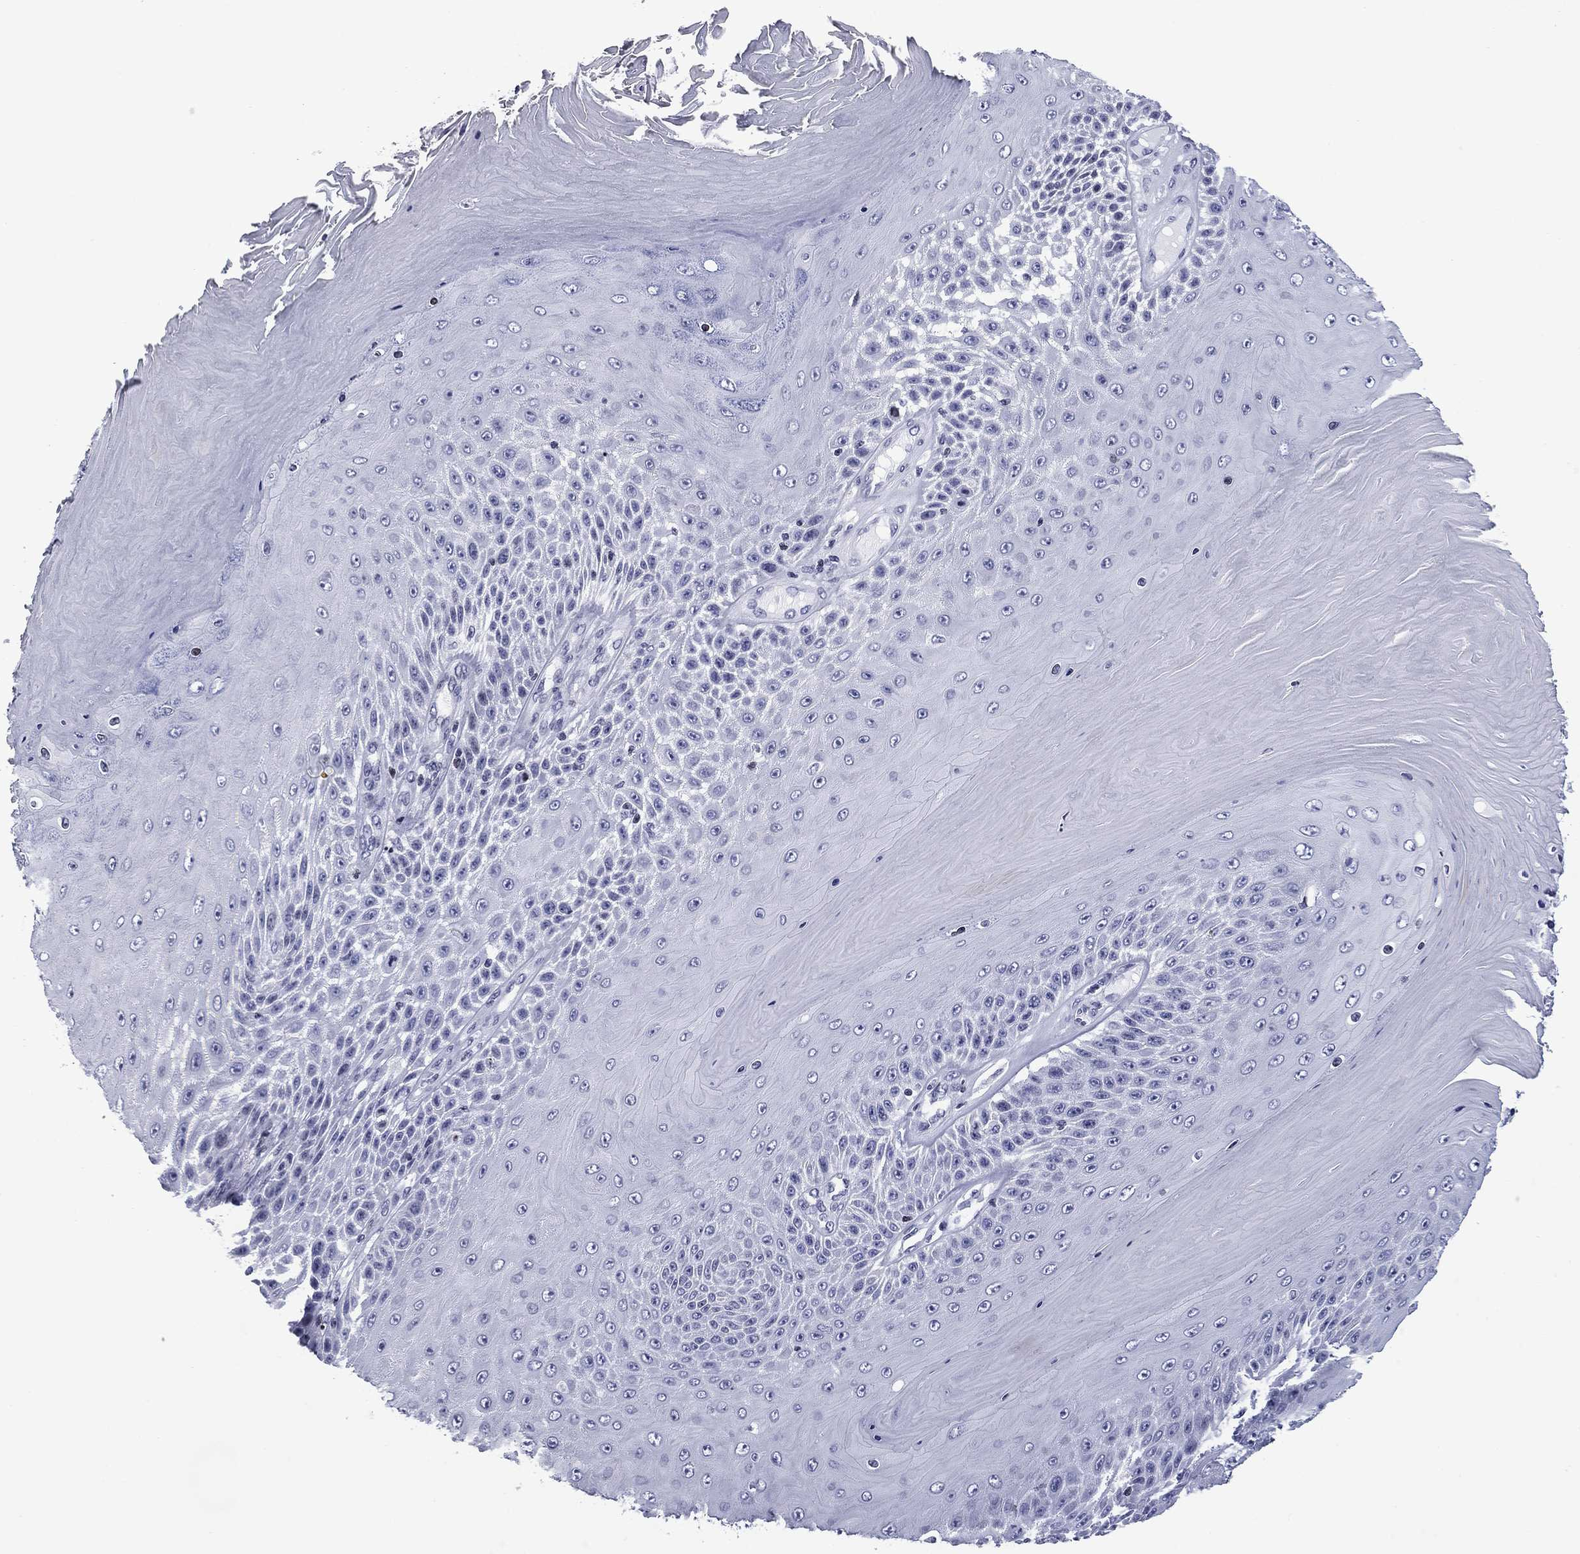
{"staining": {"intensity": "negative", "quantity": "none", "location": "none"}, "tissue": "skin cancer", "cell_type": "Tumor cells", "image_type": "cancer", "snomed": [{"axis": "morphology", "description": "Squamous cell carcinoma, NOS"}, {"axis": "topography", "description": "Skin"}], "caption": "Immunohistochemistry of human skin cancer (squamous cell carcinoma) demonstrates no staining in tumor cells.", "gene": "CCDC144A", "patient": {"sex": "male", "age": 62}}